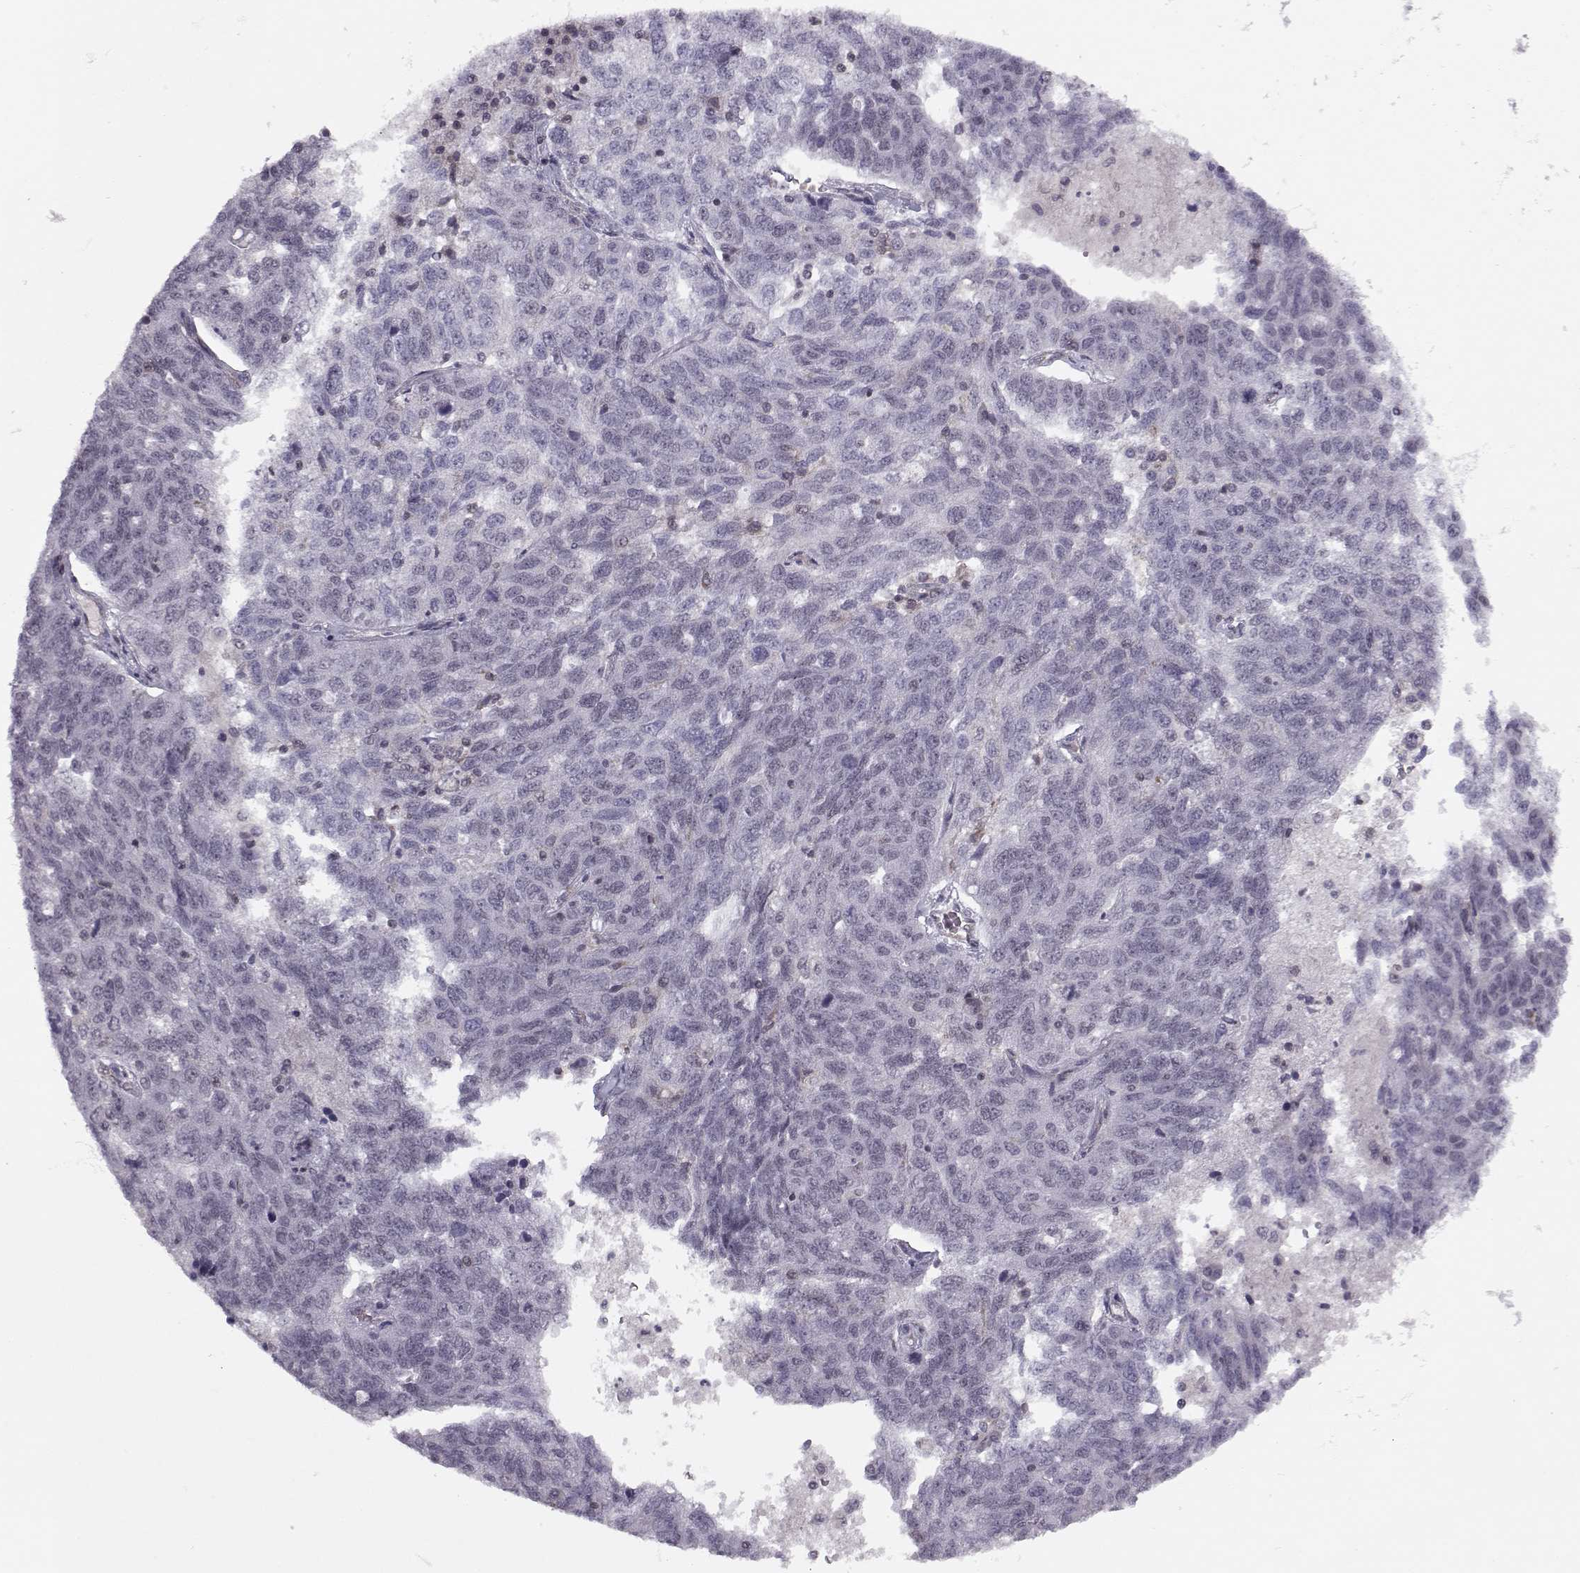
{"staining": {"intensity": "negative", "quantity": "none", "location": "none"}, "tissue": "ovarian cancer", "cell_type": "Tumor cells", "image_type": "cancer", "snomed": [{"axis": "morphology", "description": "Cystadenocarcinoma, serous, NOS"}, {"axis": "topography", "description": "Ovary"}], "caption": "The photomicrograph demonstrates no staining of tumor cells in ovarian serous cystadenocarcinoma.", "gene": "KIF13B", "patient": {"sex": "female", "age": 71}}